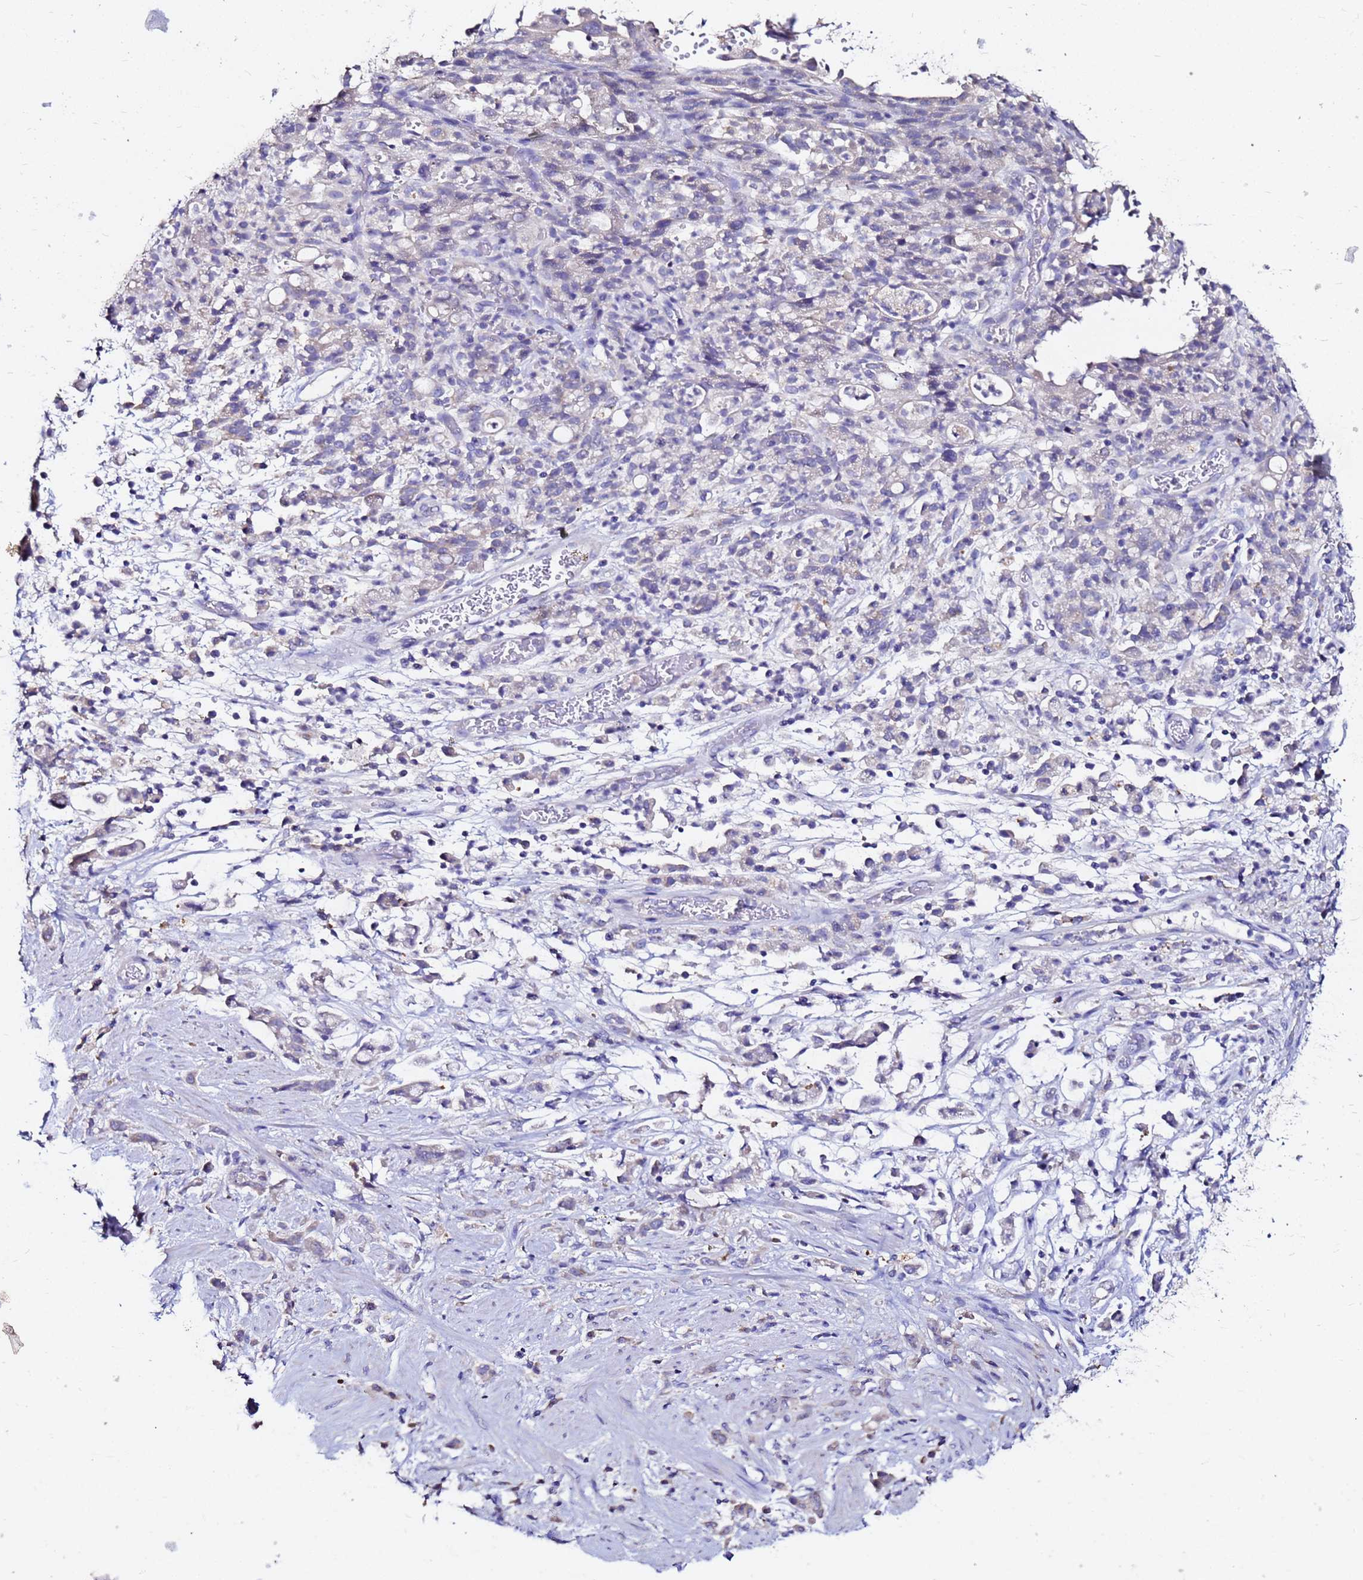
{"staining": {"intensity": "negative", "quantity": "none", "location": "none"}, "tissue": "stomach cancer", "cell_type": "Tumor cells", "image_type": "cancer", "snomed": [{"axis": "morphology", "description": "Adenocarcinoma, NOS"}, {"axis": "topography", "description": "Stomach"}], "caption": "Tumor cells are negative for protein expression in human stomach cancer. (DAB immunohistochemistry with hematoxylin counter stain).", "gene": "FAM183A", "patient": {"sex": "female", "age": 60}}